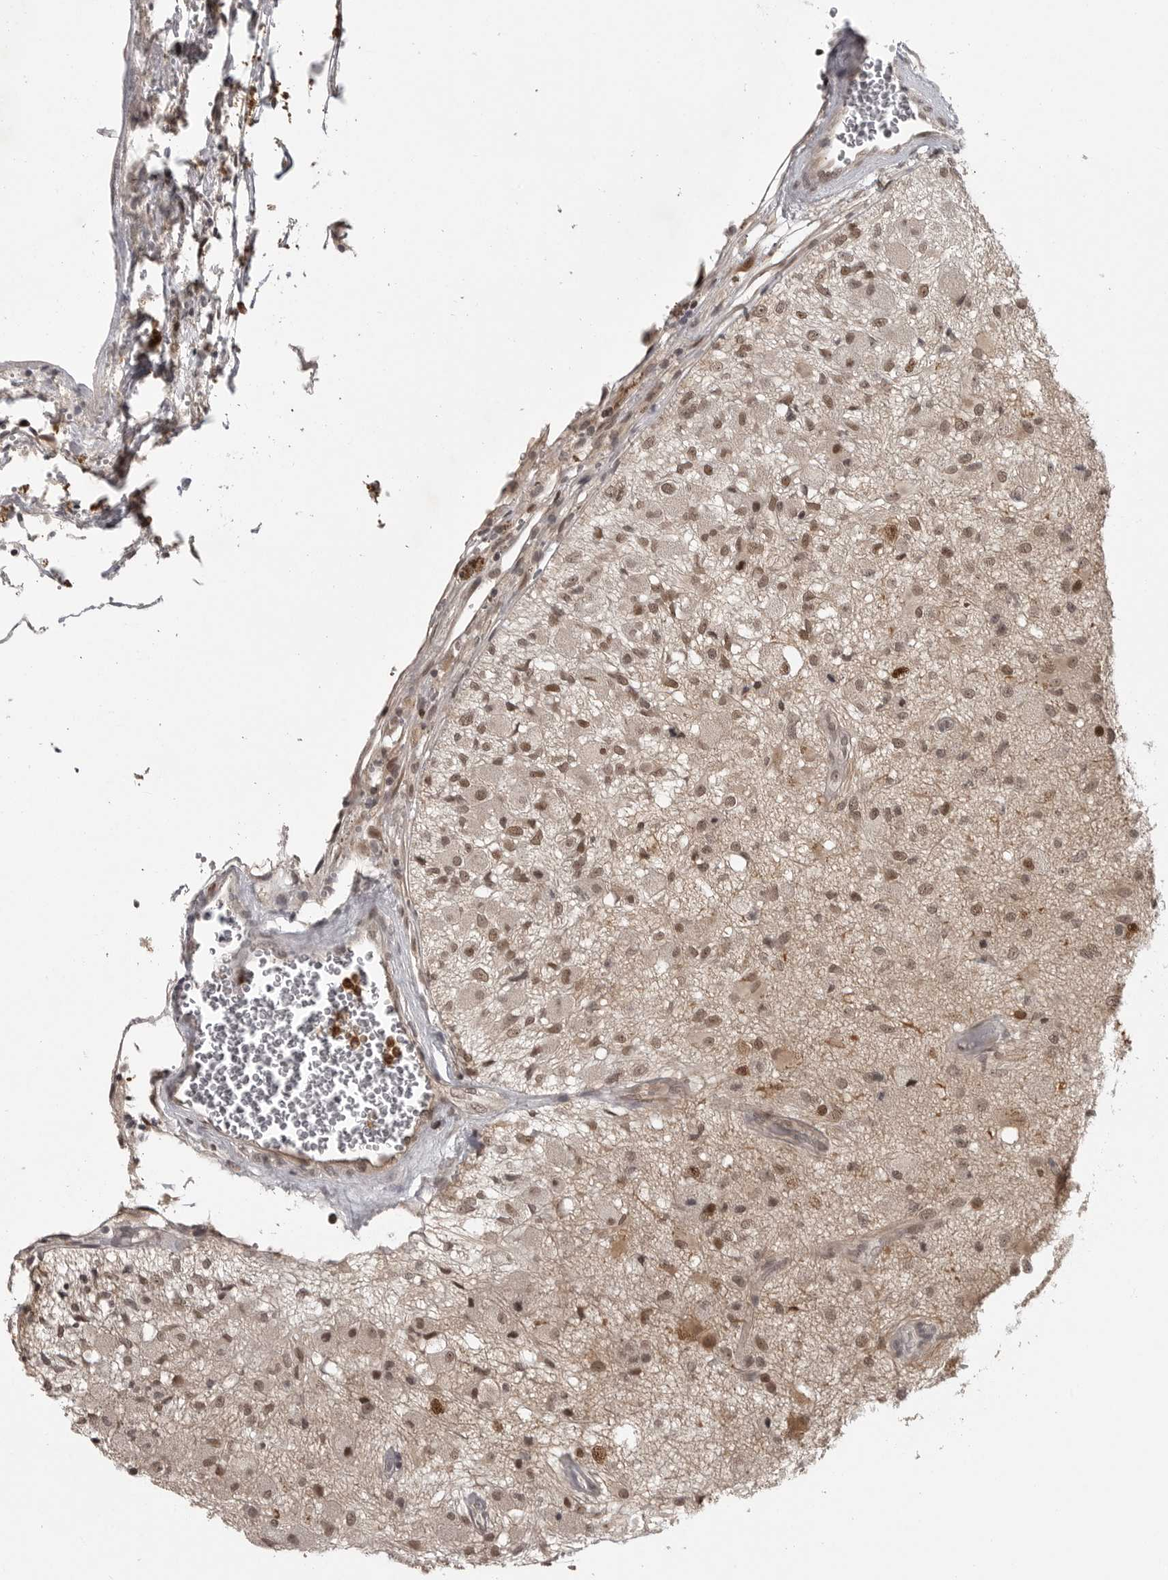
{"staining": {"intensity": "moderate", "quantity": ">75%", "location": "cytoplasmic/membranous,nuclear"}, "tissue": "glioma", "cell_type": "Tumor cells", "image_type": "cancer", "snomed": [{"axis": "morphology", "description": "Normal tissue, NOS"}, {"axis": "morphology", "description": "Glioma, malignant, High grade"}, {"axis": "topography", "description": "Cerebral cortex"}], "caption": "Tumor cells exhibit medium levels of moderate cytoplasmic/membranous and nuclear staining in about >75% of cells in glioma. The staining is performed using DAB (3,3'-diaminobenzidine) brown chromogen to label protein expression. The nuclei are counter-stained blue using hematoxylin.", "gene": "PEG3", "patient": {"sex": "male", "age": 77}}